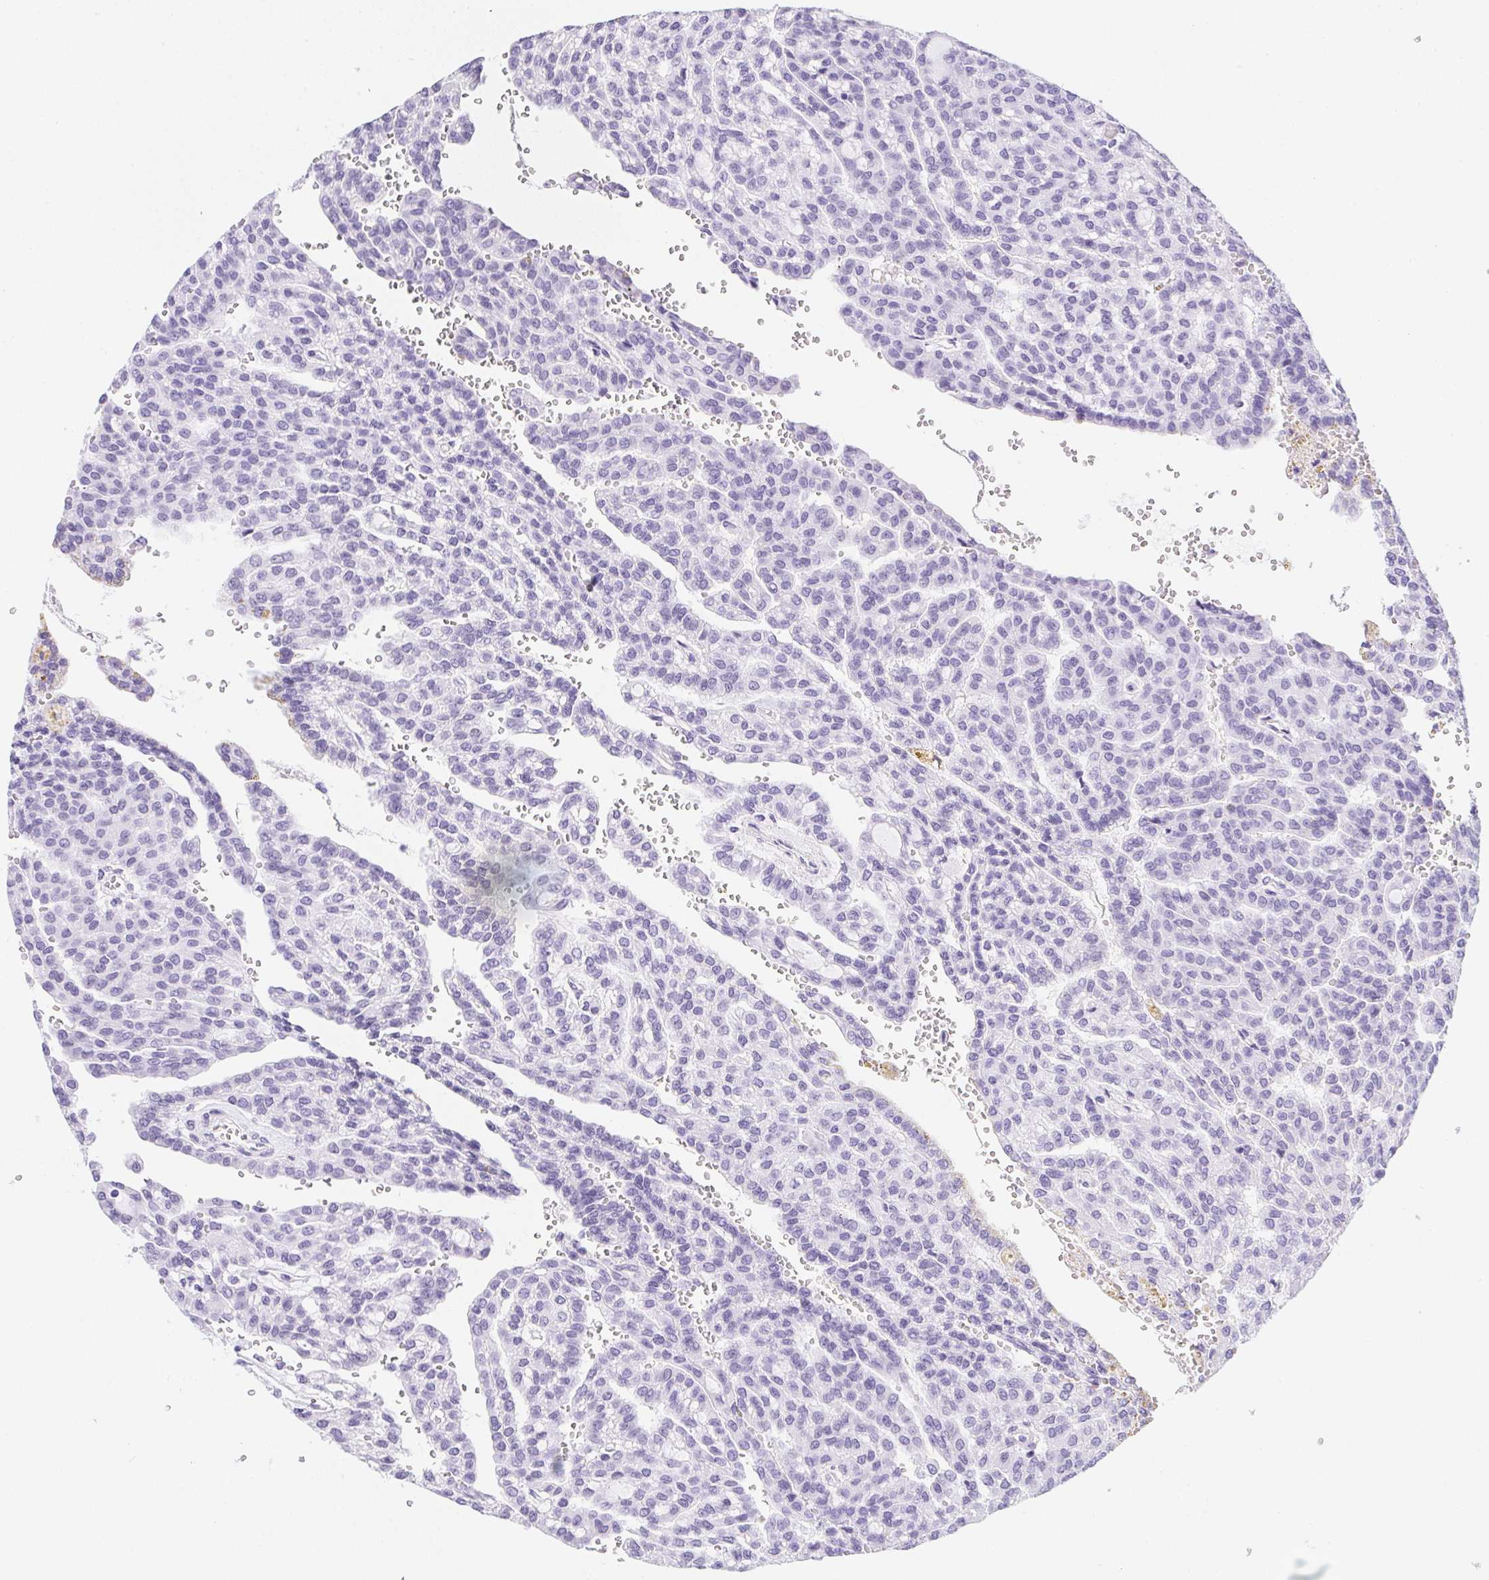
{"staining": {"intensity": "negative", "quantity": "none", "location": "none"}, "tissue": "renal cancer", "cell_type": "Tumor cells", "image_type": "cancer", "snomed": [{"axis": "morphology", "description": "Adenocarcinoma, NOS"}, {"axis": "topography", "description": "Kidney"}], "caption": "IHC image of renal cancer stained for a protein (brown), which reveals no positivity in tumor cells.", "gene": "HELLS", "patient": {"sex": "male", "age": 63}}